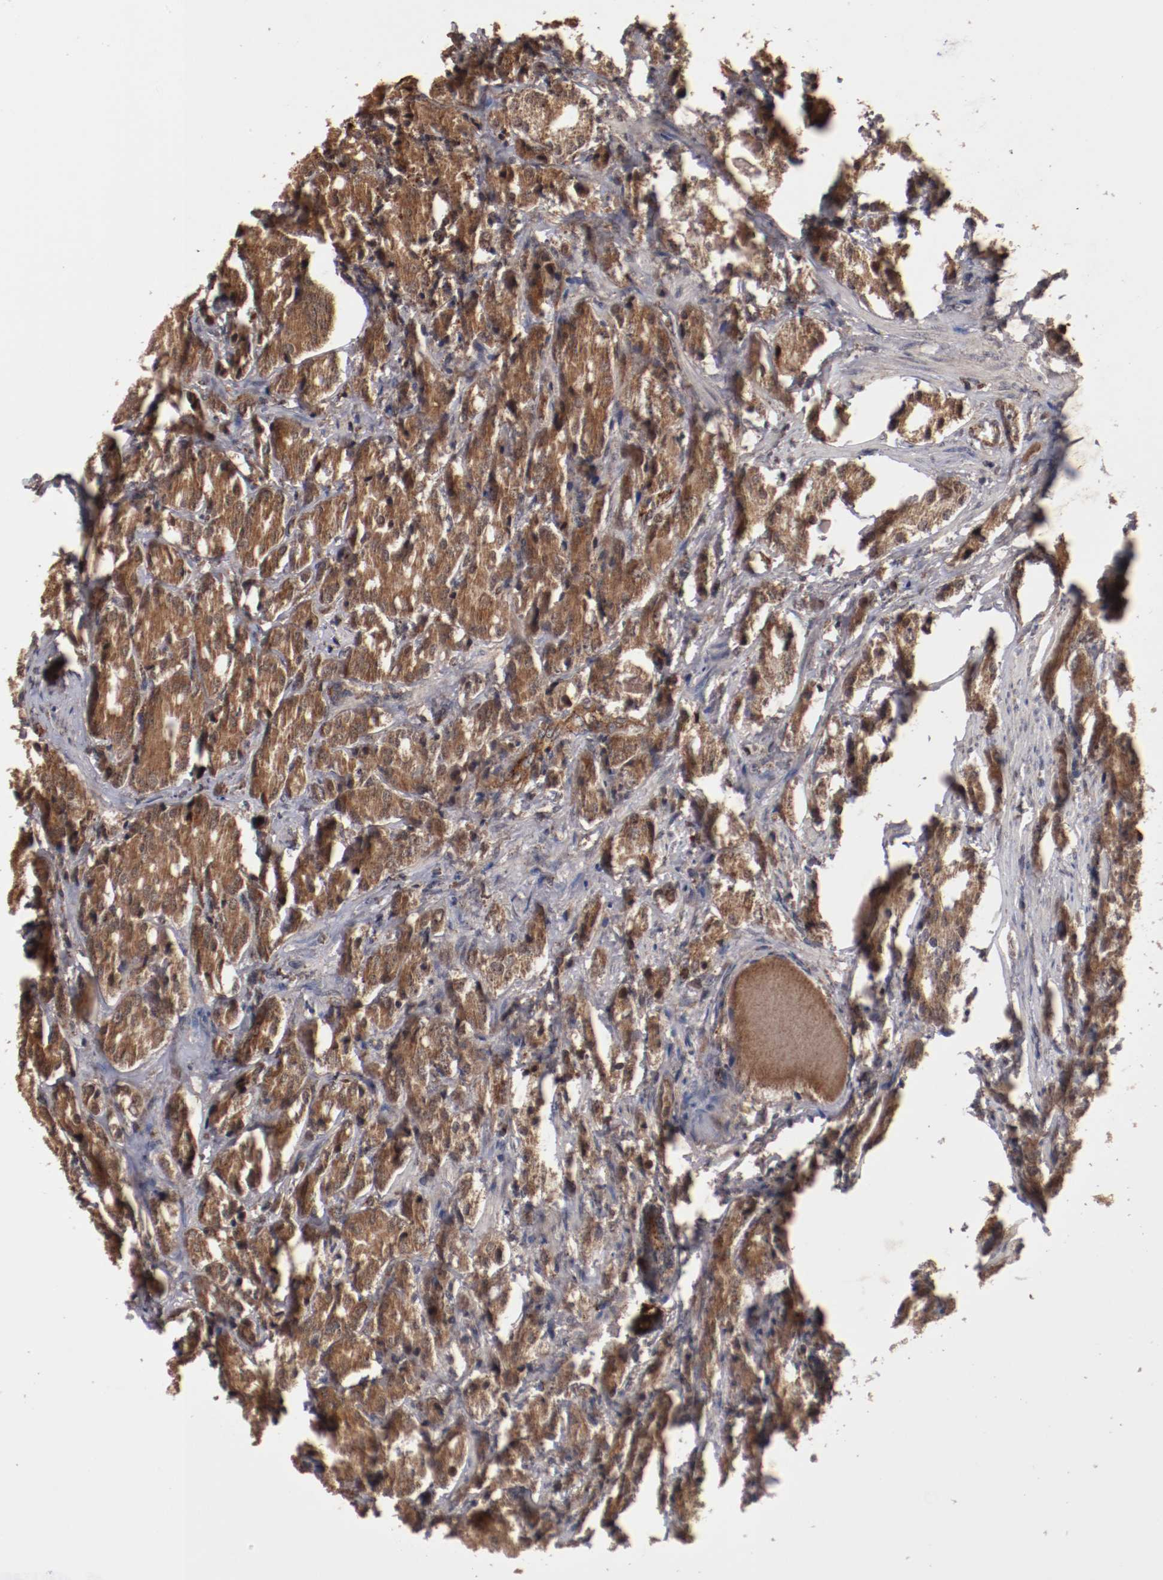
{"staining": {"intensity": "strong", "quantity": ">75%", "location": "cytoplasmic/membranous"}, "tissue": "prostate cancer", "cell_type": "Tumor cells", "image_type": "cancer", "snomed": [{"axis": "morphology", "description": "Adenocarcinoma, High grade"}, {"axis": "topography", "description": "Prostate"}], "caption": "Prostate cancer (adenocarcinoma (high-grade)) tissue reveals strong cytoplasmic/membranous expression in approximately >75% of tumor cells, visualized by immunohistochemistry.", "gene": "TENM1", "patient": {"sex": "male", "age": 68}}